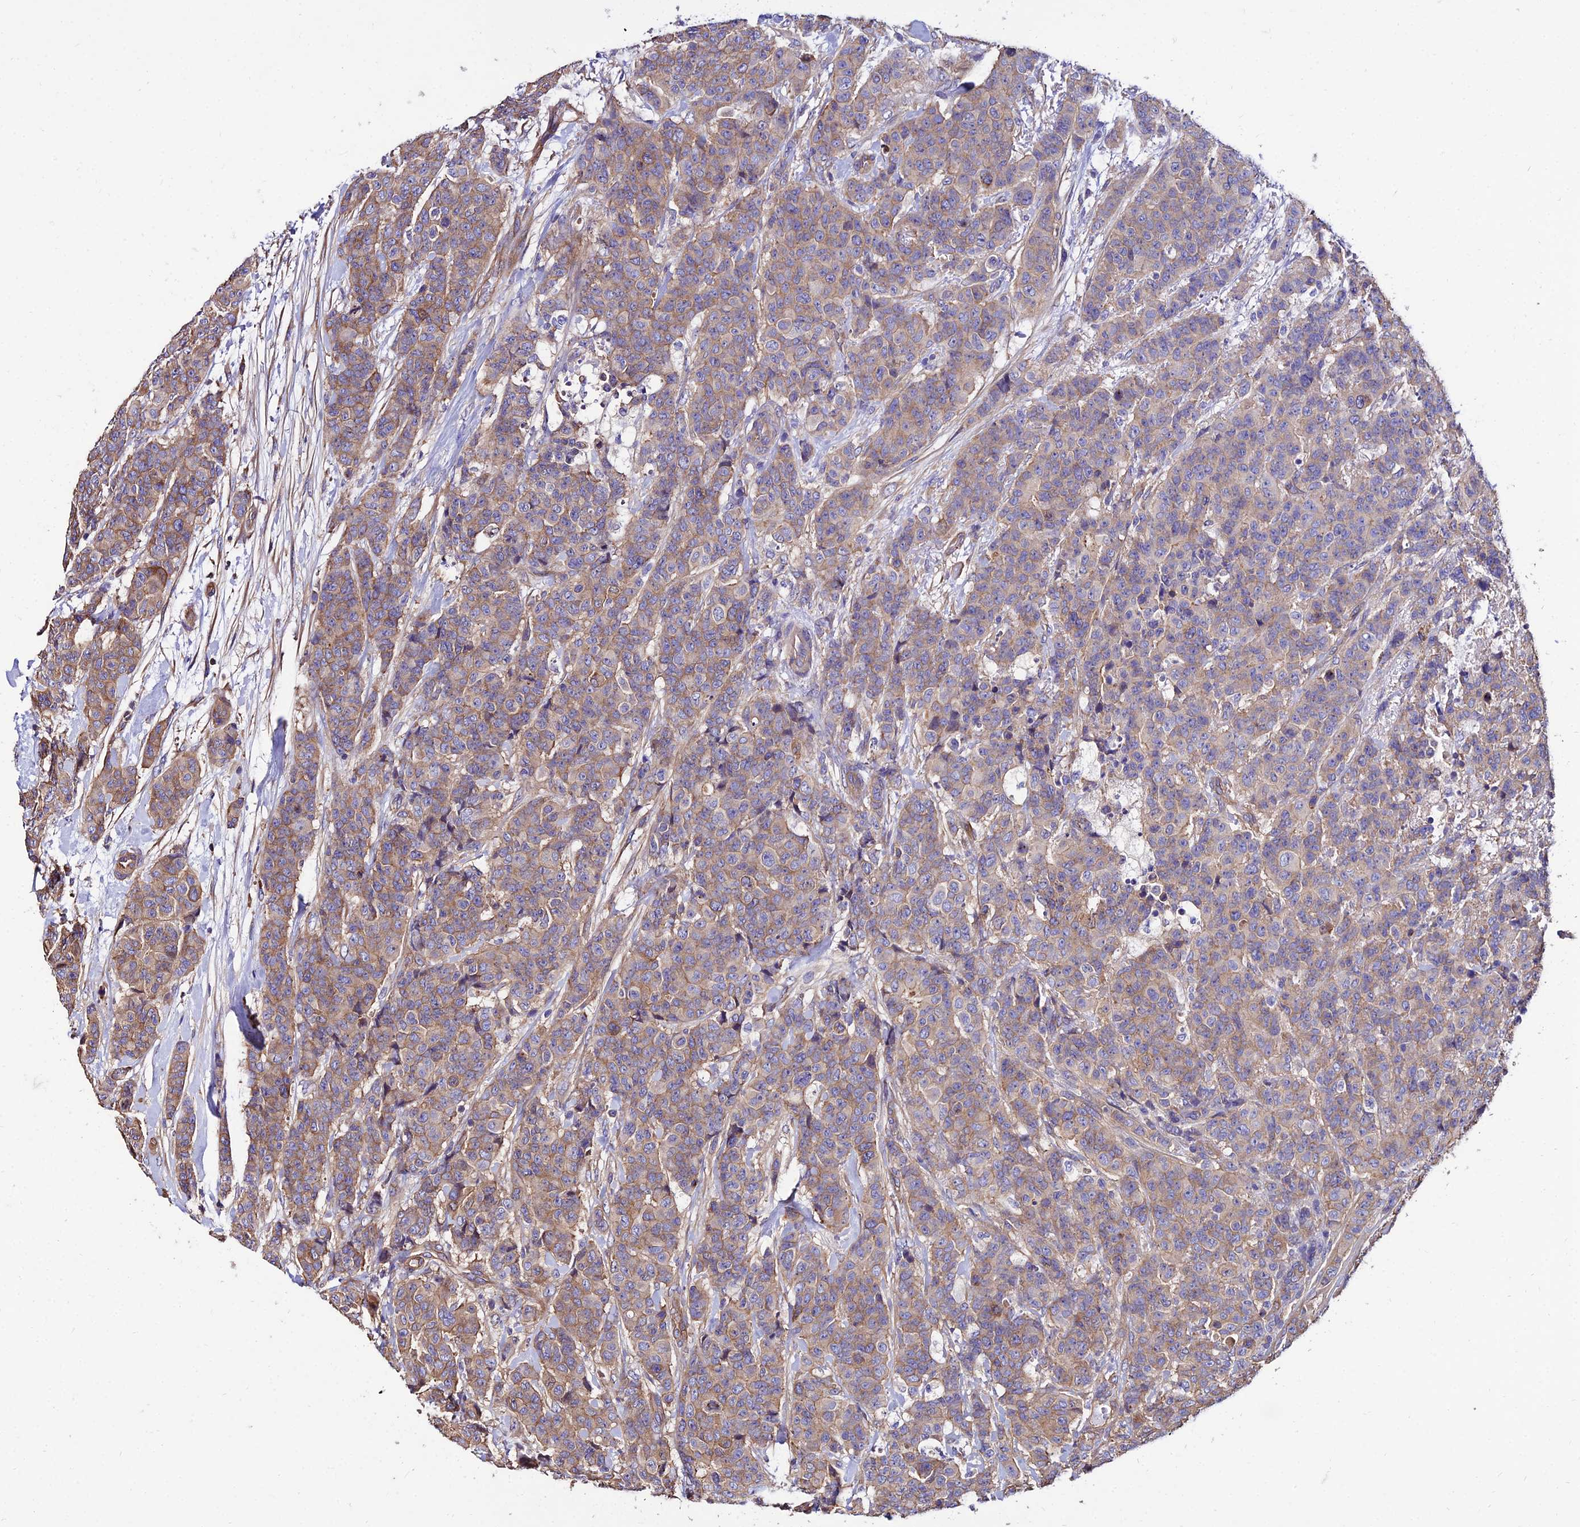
{"staining": {"intensity": "moderate", "quantity": "25%-75%", "location": "cytoplasmic/membranous"}, "tissue": "breast cancer", "cell_type": "Tumor cells", "image_type": "cancer", "snomed": [{"axis": "morphology", "description": "Duct carcinoma"}, {"axis": "topography", "description": "Breast"}], "caption": "Breast cancer stained with immunohistochemistry exhibits moderate cytoplasmic/membranous positivity in approximately 25%-75% of tumor cells.", "gene": "CALM2", "patient": {"sex": "female", "age": 40}}